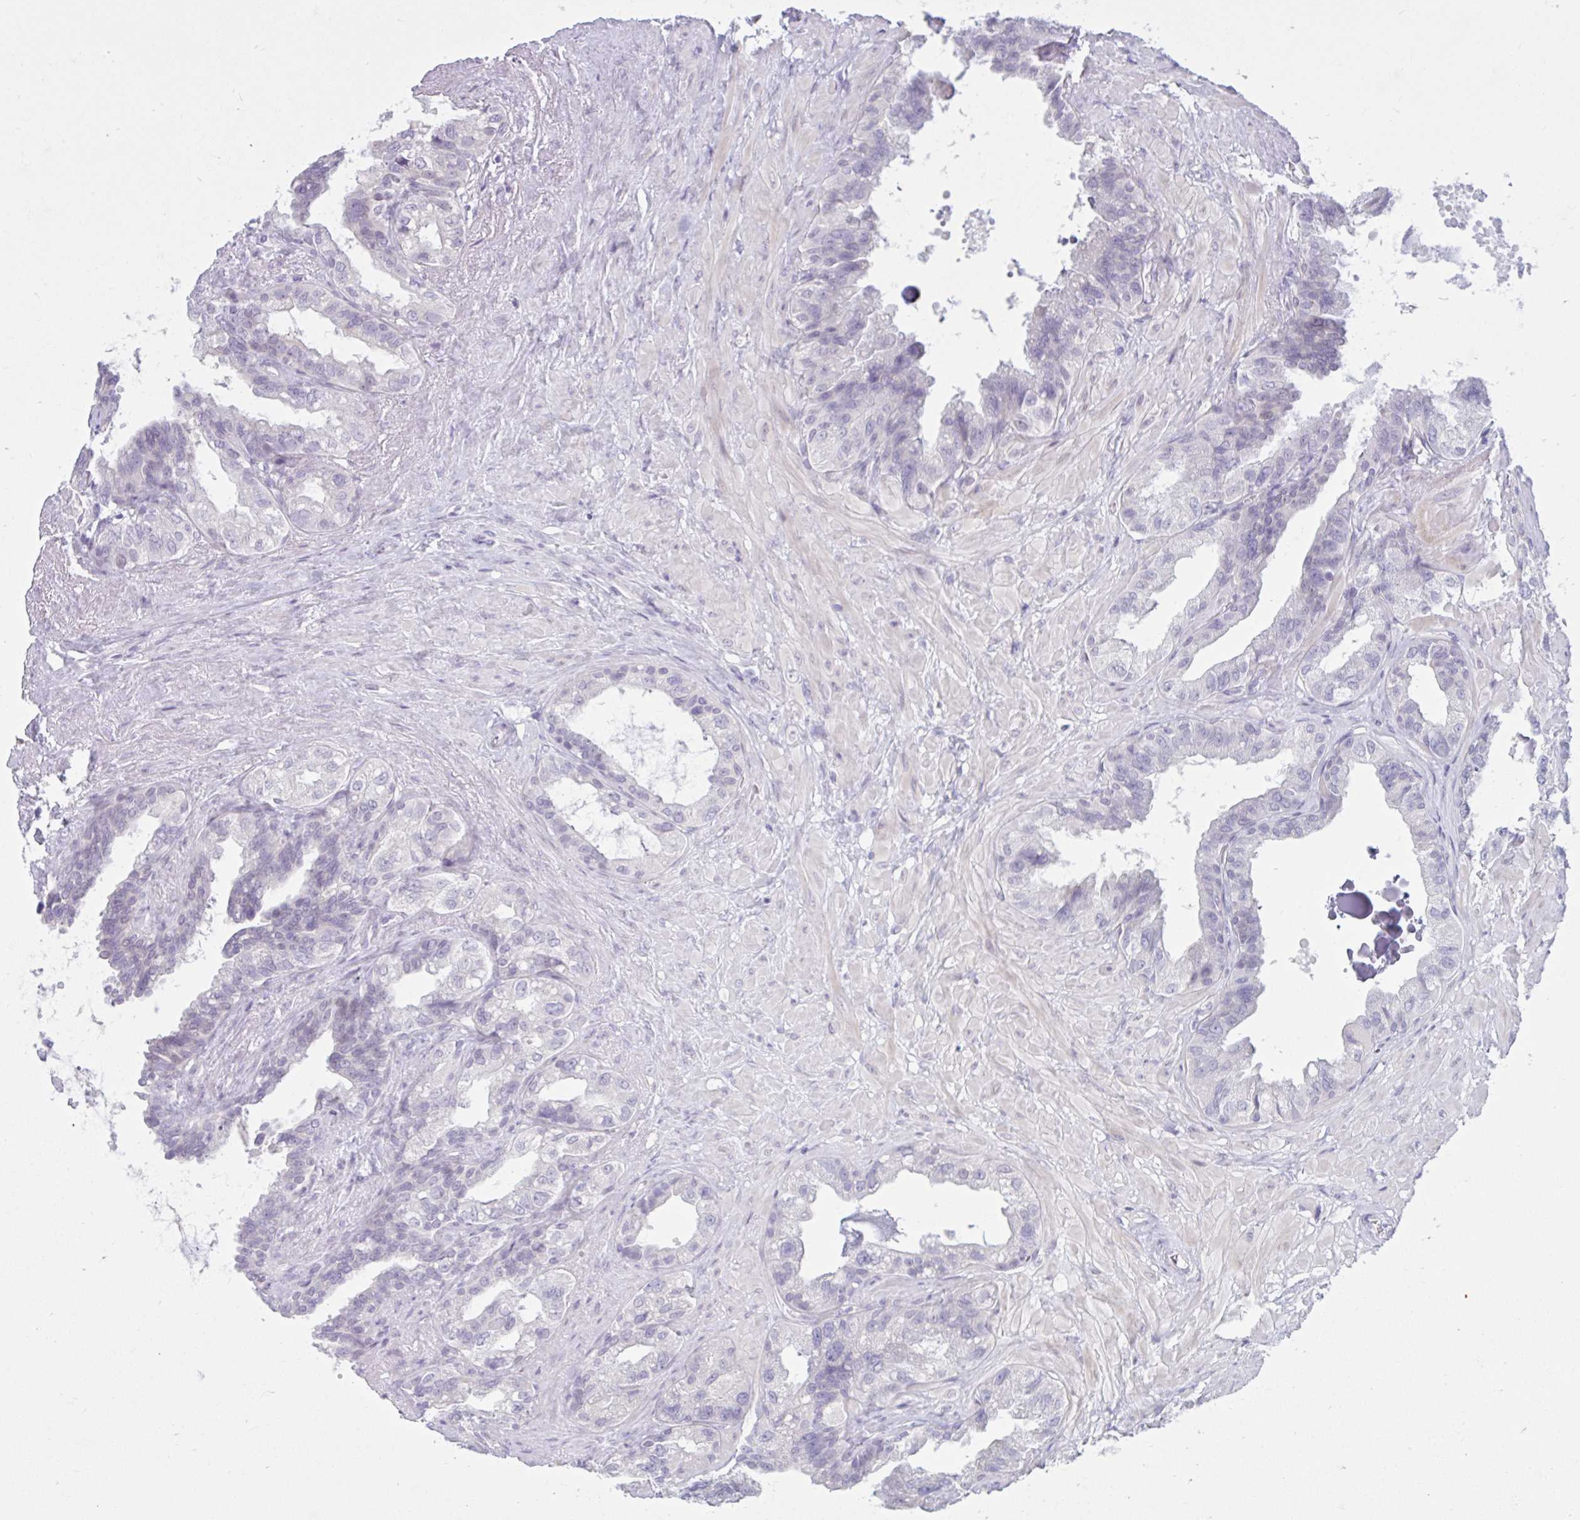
{"staining": {"intensity": "negative", "quantity": "none", "location": "none"}, "tissue": "seminal vesicle", "cell_type": "Glandular cells", "image_type": "normal", "snomed": [{"axis": "morphology", "description": "Normal tissue, NOS"}, {"axis": "topography", "description": "Seminal veicle"}, {"axis": "topography", "description": "Peripheral nerve tissue"}], "caption": "Protein analysis of unremarkable seminal vesicle exhibits no significant positivity in glandular cells. (Stains: DAB immunohistochemistry with hematoxylin counter stain, Microscopy: brightfield microscopy at high magnification).", "gene": "FAM153A", "patient": {"sex": "male", "age": 76}}